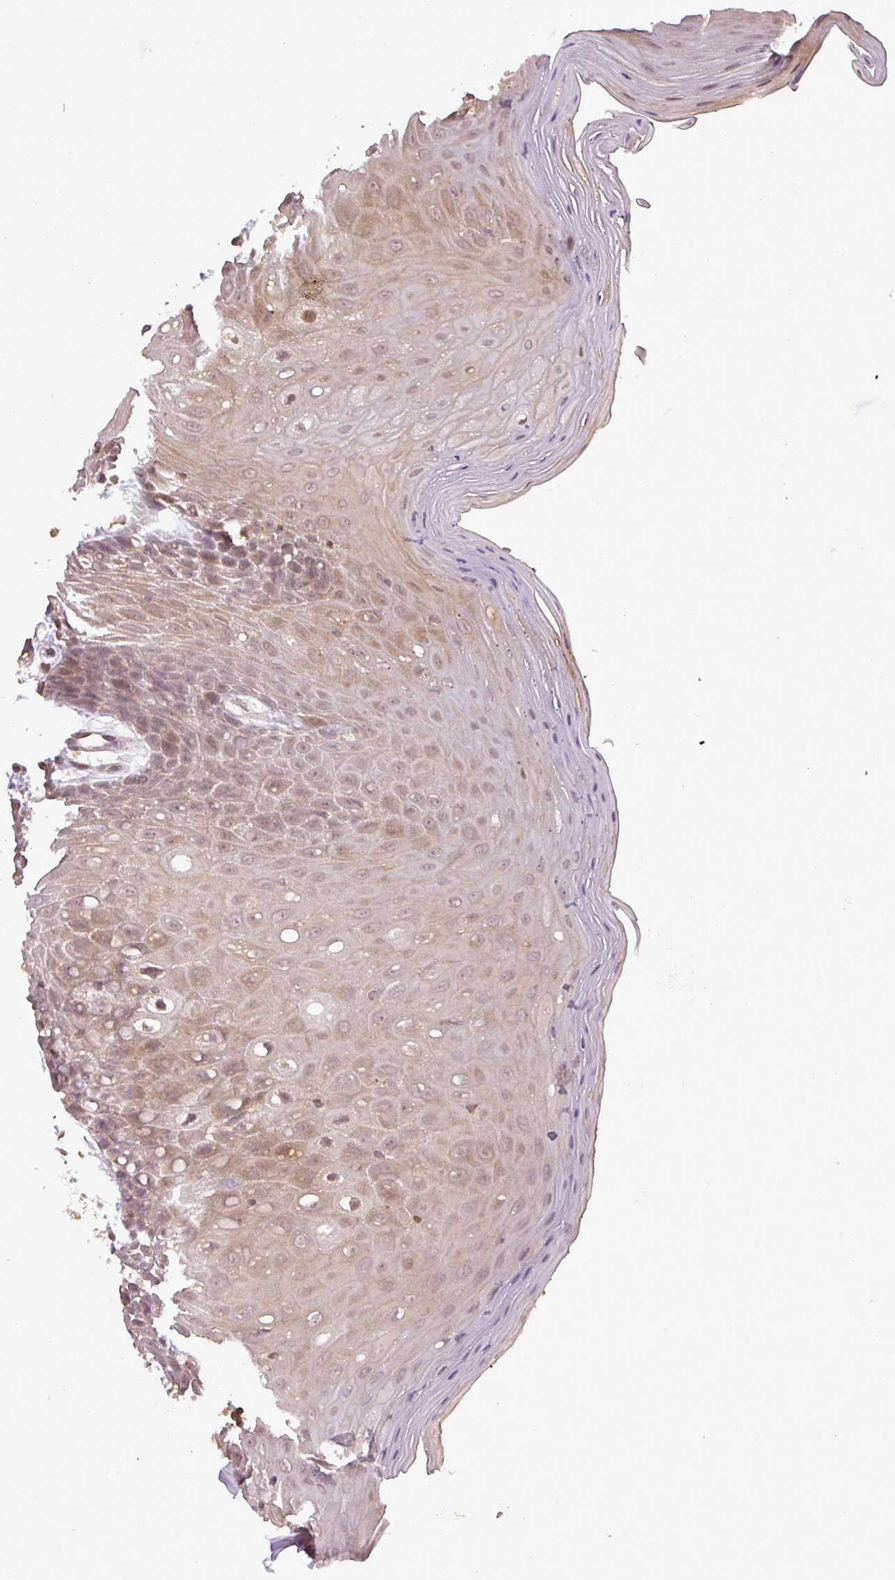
{"staining": {"intensity": "moderate", "quantity": "25%-75%", "location": "cytoplasmic/membranous,nuclear"}, "tissue": "oral mucosa", "cell_type": "Squamous epithelial cells", "image_type": "normal", "snomed": [{"axis": "morphology", "description": "Normal tissue, NOS"}, {"axis": "topography", "description": "Oral tissue"}, {"axis": "topography", "description": "Tounge, NOS"}], "caption": "DAB immunohistochemical staining of normal oral mucosa shows moderate cytoplasmic/membranous,nuclear protein staining in approximately 25%-75% of squamous epithelial cells.", "gene": "FAIM", "patient": {"sex": "female", "age": 59}}